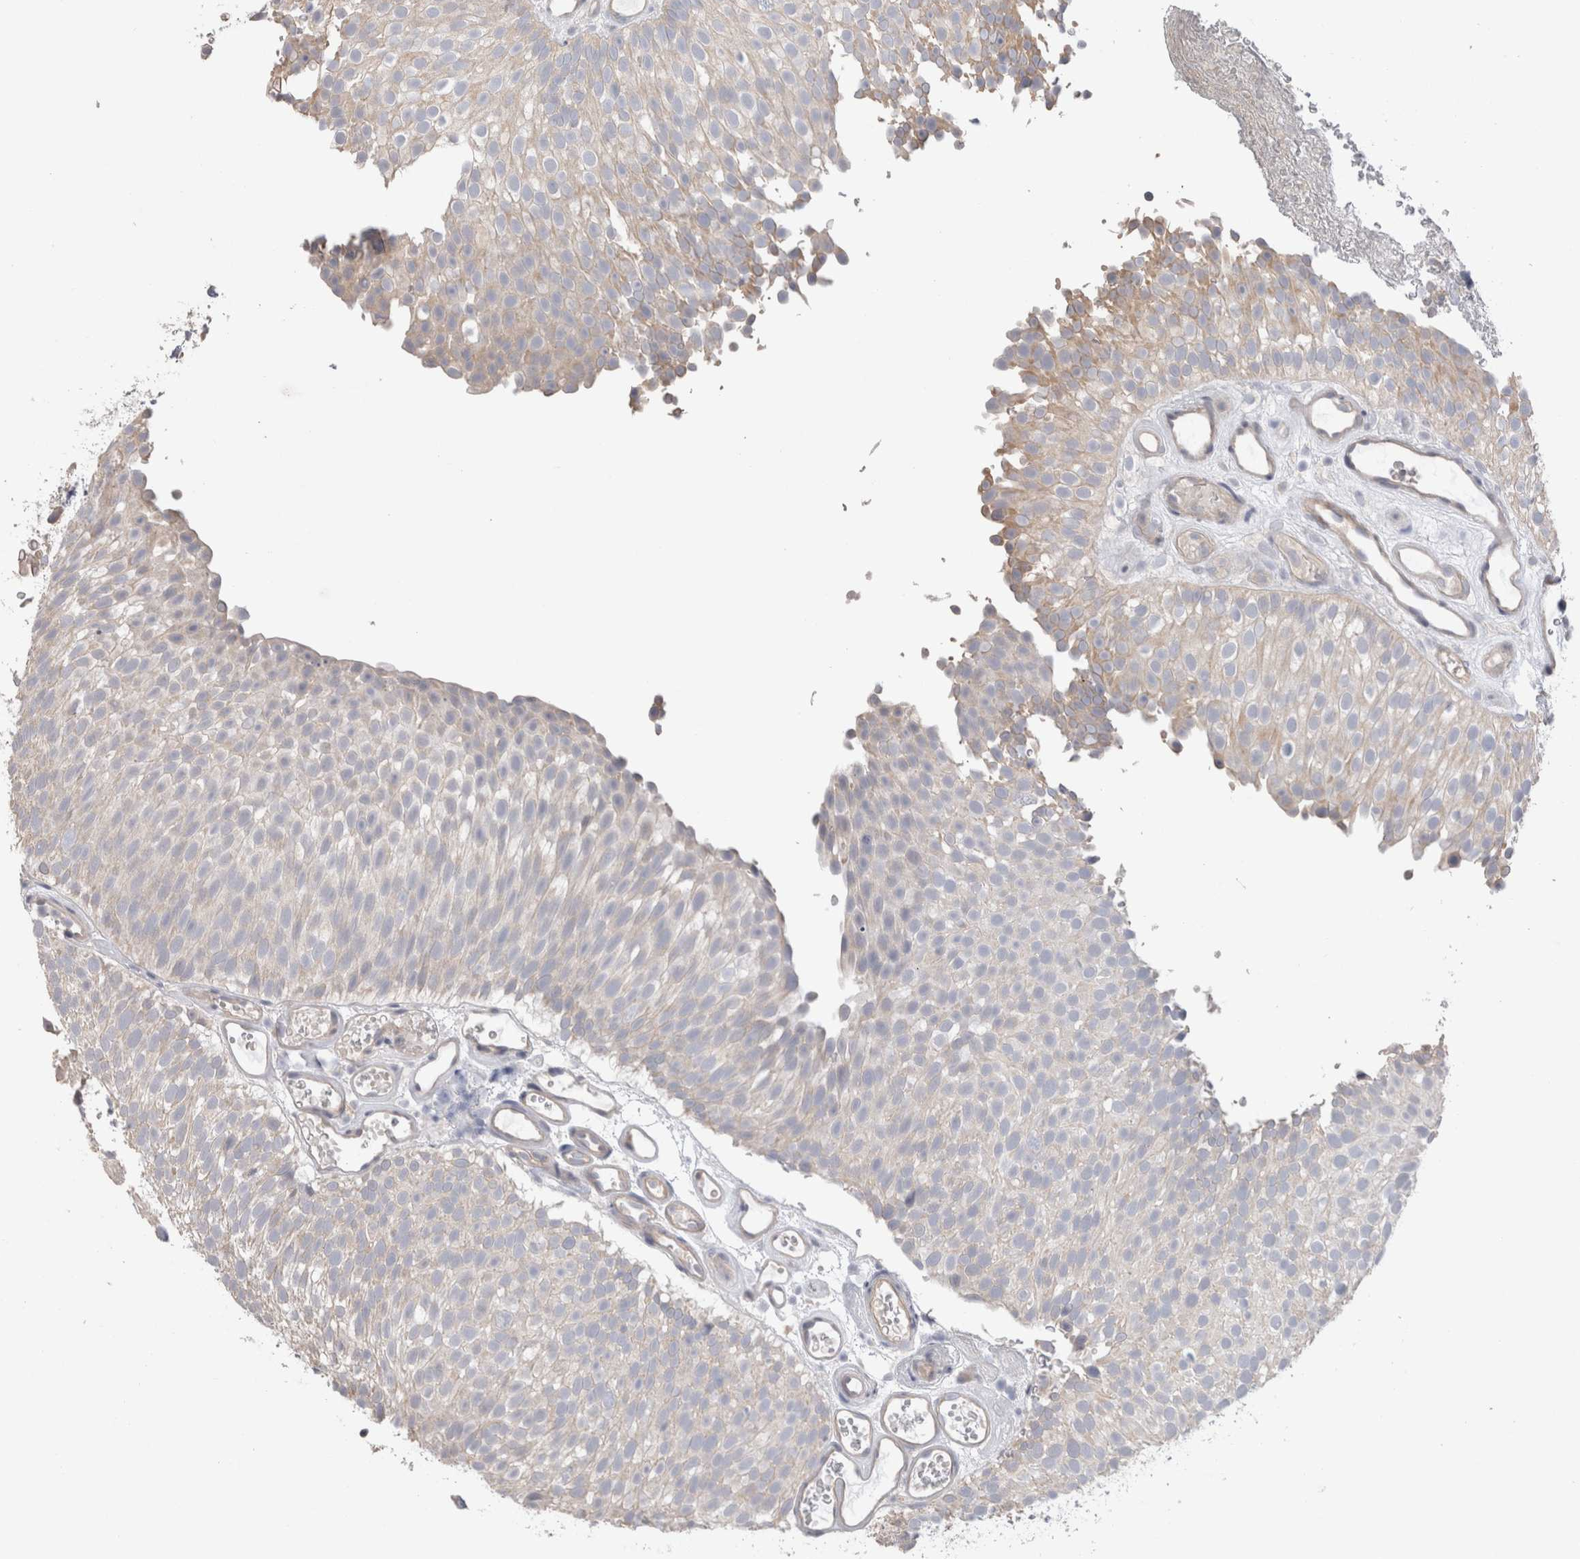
{"staining": {"intensity": "weak", "quantity": "<25%", "location": "cytoplasmic/membranous"}, "tissue": "urothelial cancer", "cell_type": "Tumor cells", "image_type": "cancer", "snomed": [{"axis": "morphology", "description": "Urothelial carcinoma, Low grade"}, {"axis": "topography", "description": "Urinary bladder"}], "caption": "Immunohistochemistry (IHC) histopathology image of neoplastic tissue: low-grade urothelial carcinoma stained with DAB demonstrates no significant protein staining in tumor cells.", "gene": "DMD", "patient": {"sex": "male", "age": 78}}